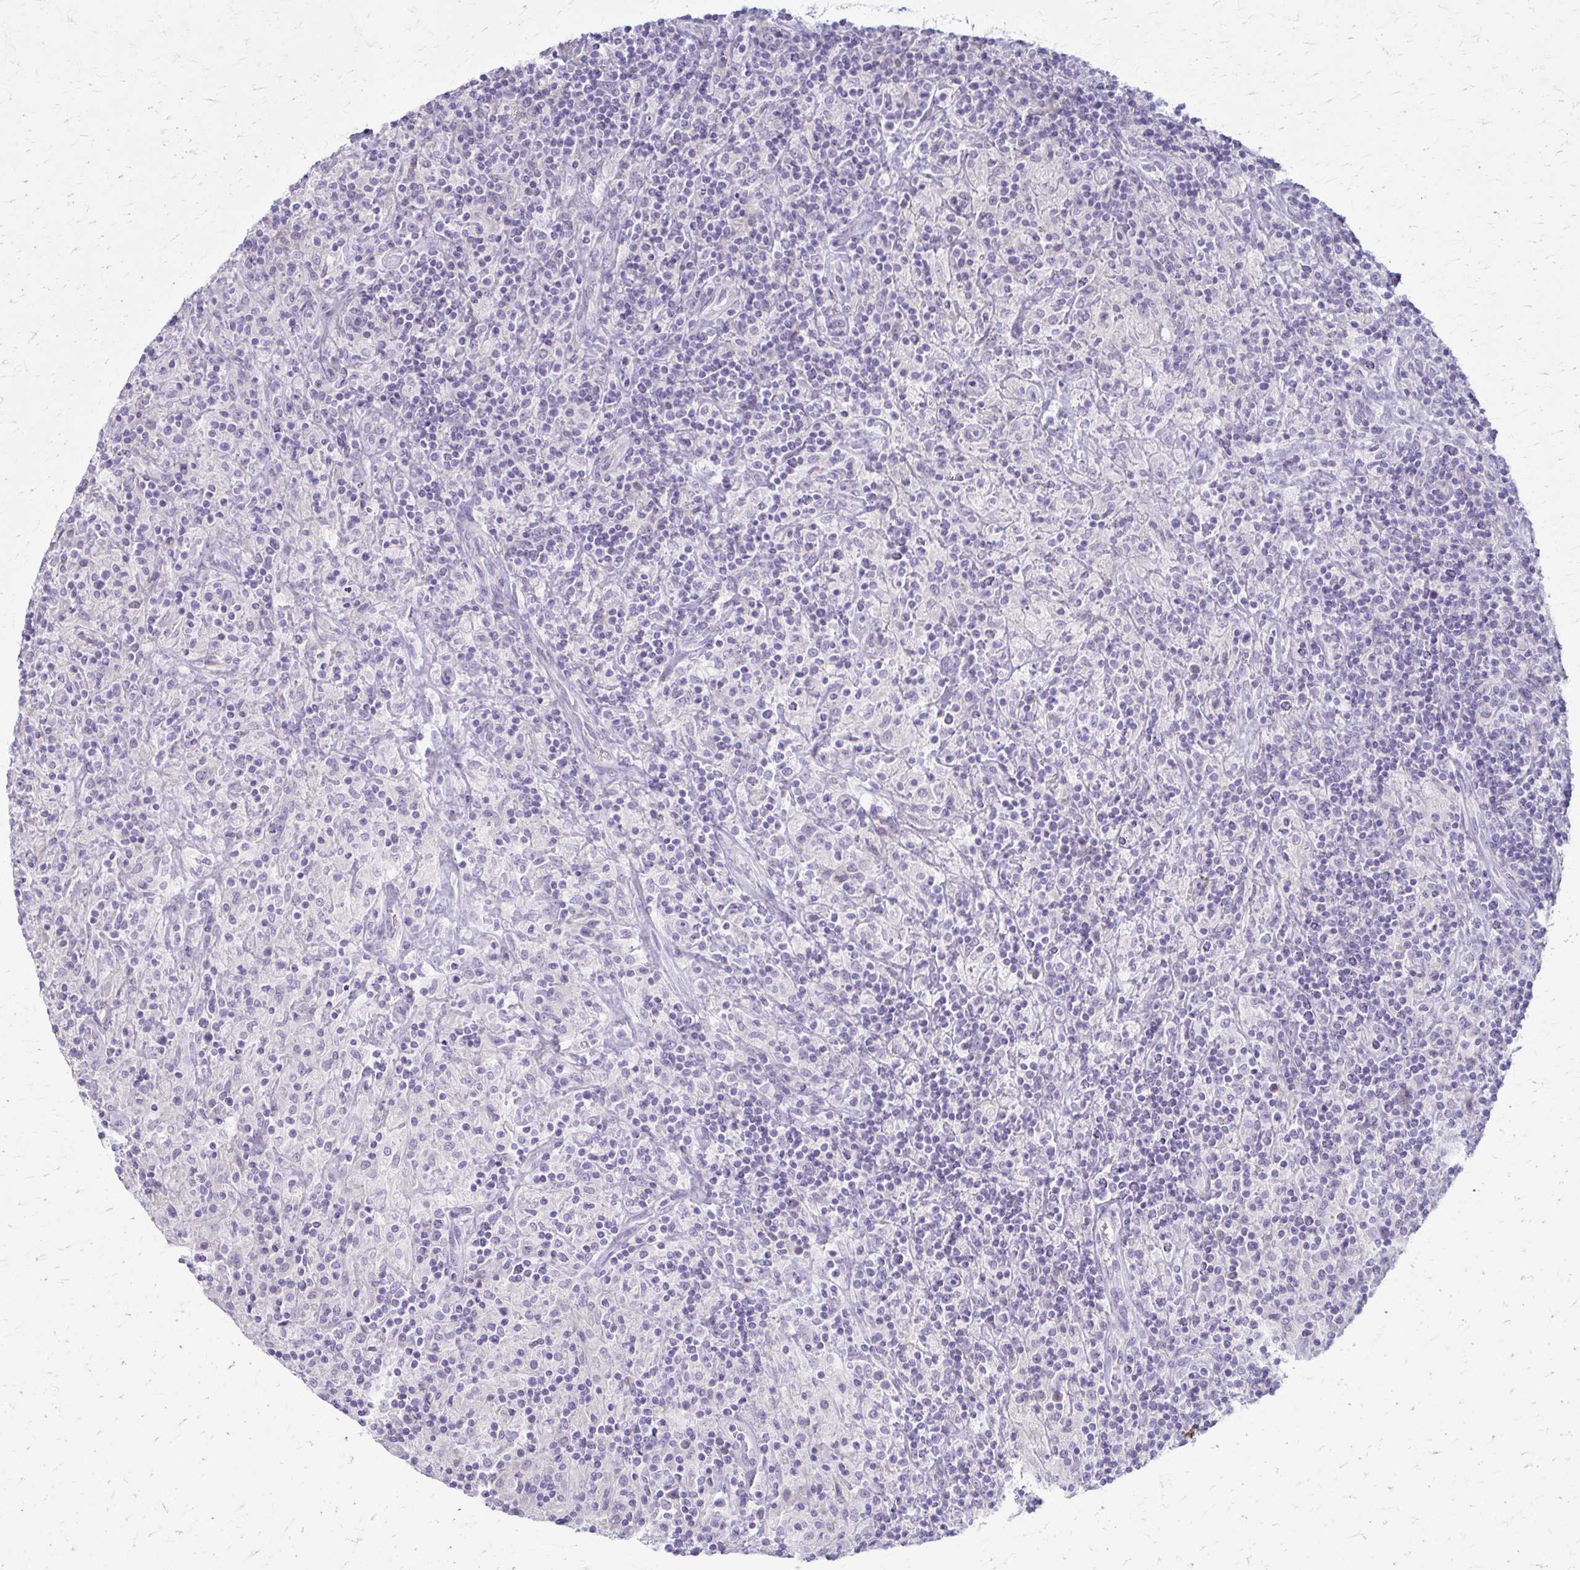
{"staining": {"intensity": "negative", "quantity": "none", "location": "none"}, "tissue": "lymphoma", "cell_type": "Tumor cells", "image_type": "cancer", "snomed": [{"axis": "morphology", "description": "Hodgkin's disease, NOS"}, {"axis": "topography", "description": "Lymph node"}], "caption": "A high-resolution histopathology image shows immunohistochemistry staining of lymphoma, which displays no significant staining in tumor cells.", "gene": "PRKRA", "patient": {"sex": "male", "age": 70}}